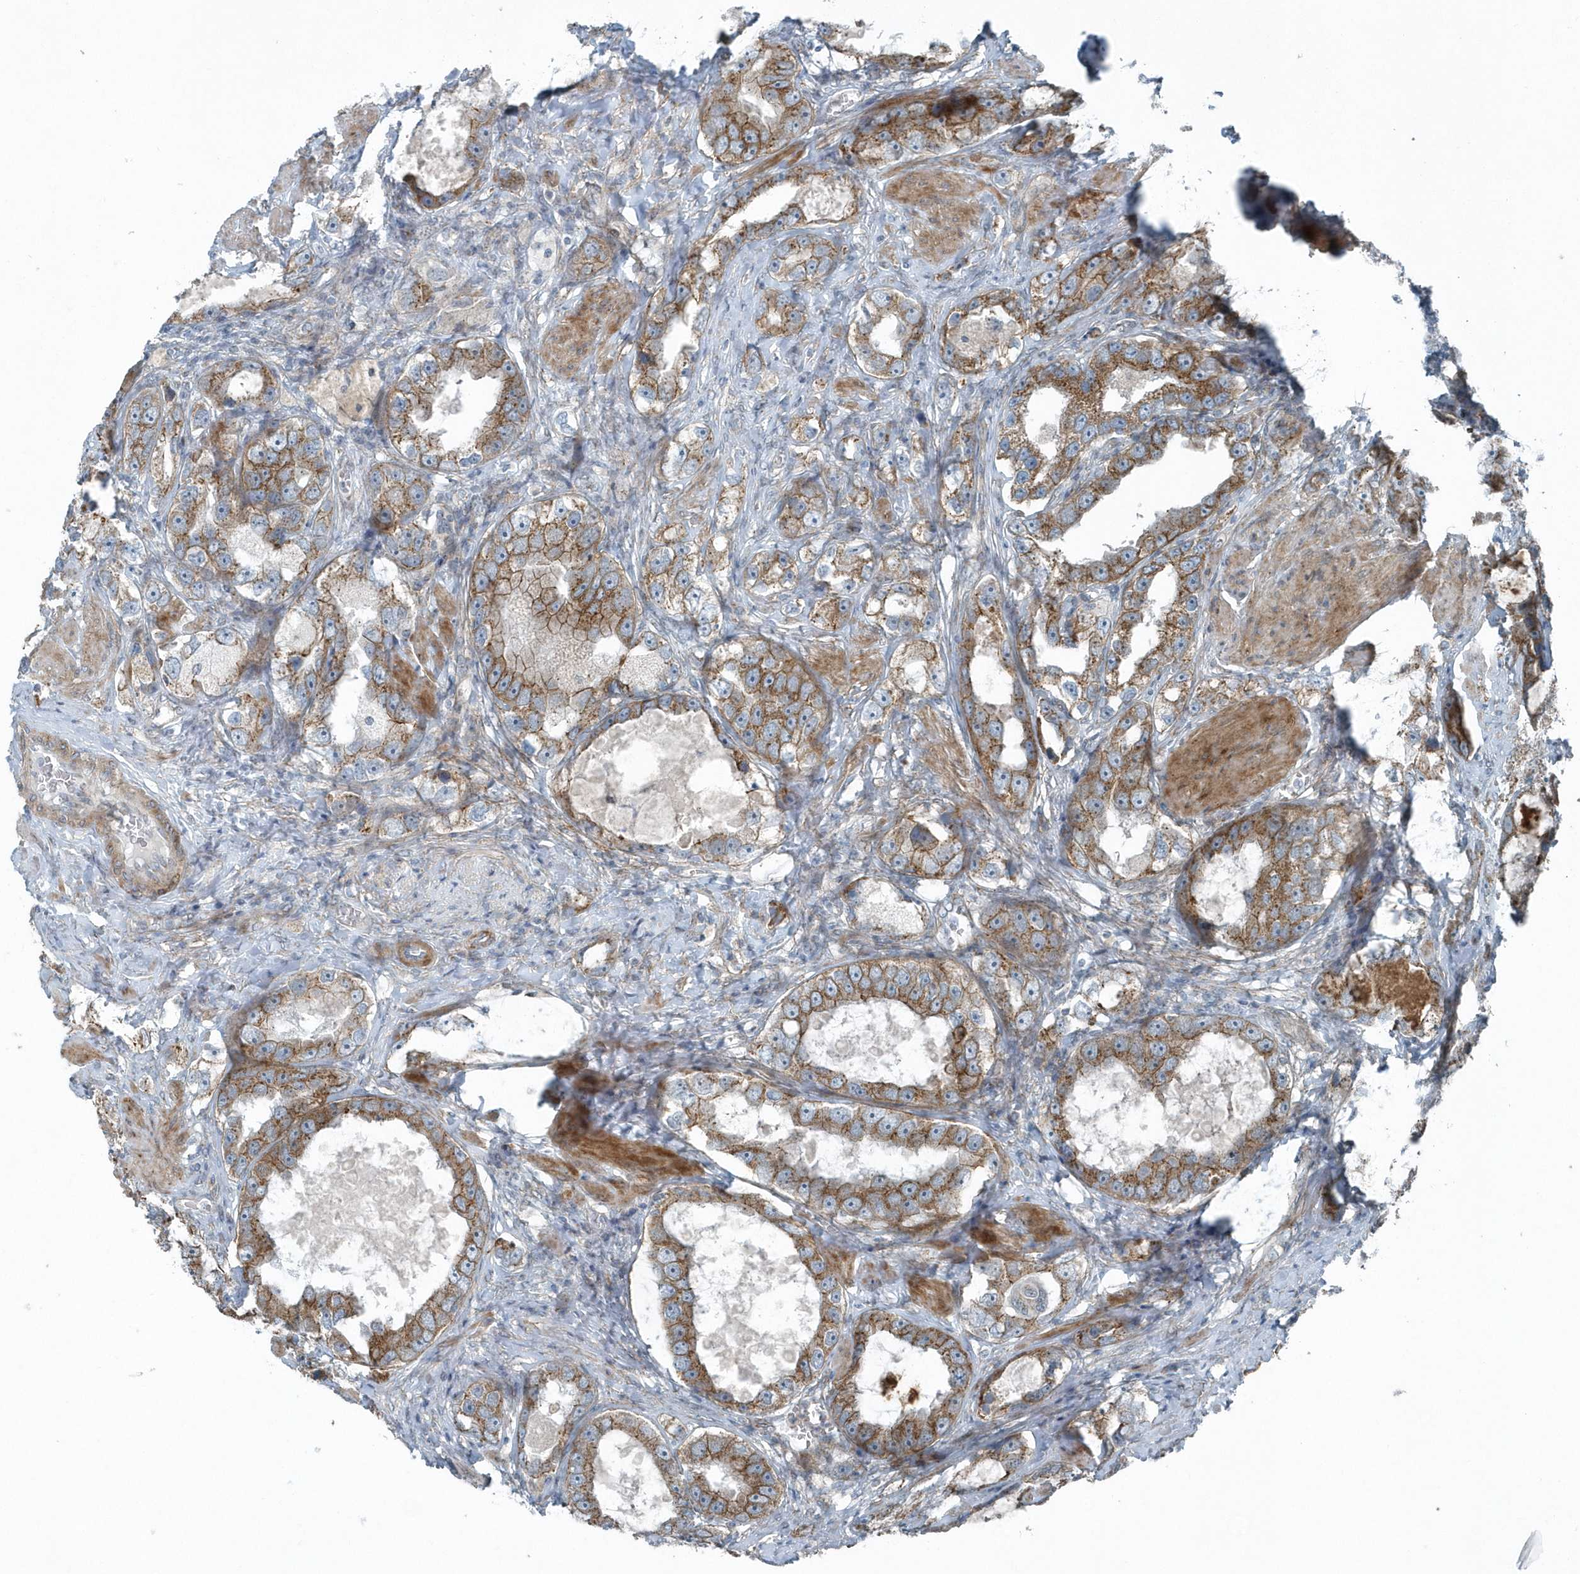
{"staining": {"intensity": "moderate", "quantity": ">75%", "location": "cytoplasmic/membranous"}, "tissue": "prostate cancer", "cell_type": "Tumor cells", "image_type": "cancer", "snomed": [{"axis": "morphology", "description": "Adenocarcinoma, High grade"}, {"axis": "topography", "description": "Prostate"}], "caption": "Immunohistochemical staining of prostate cancer shows medium levels of moderate cytoplasmic/membranous expression in approximately >75% of tumor cells. Immunohistochemistry (ihc) stains the protein of interest in brown and the nuclei are stained blue.", "gene": "GCC2", "patient": {"sex": "male", "age": 63}}